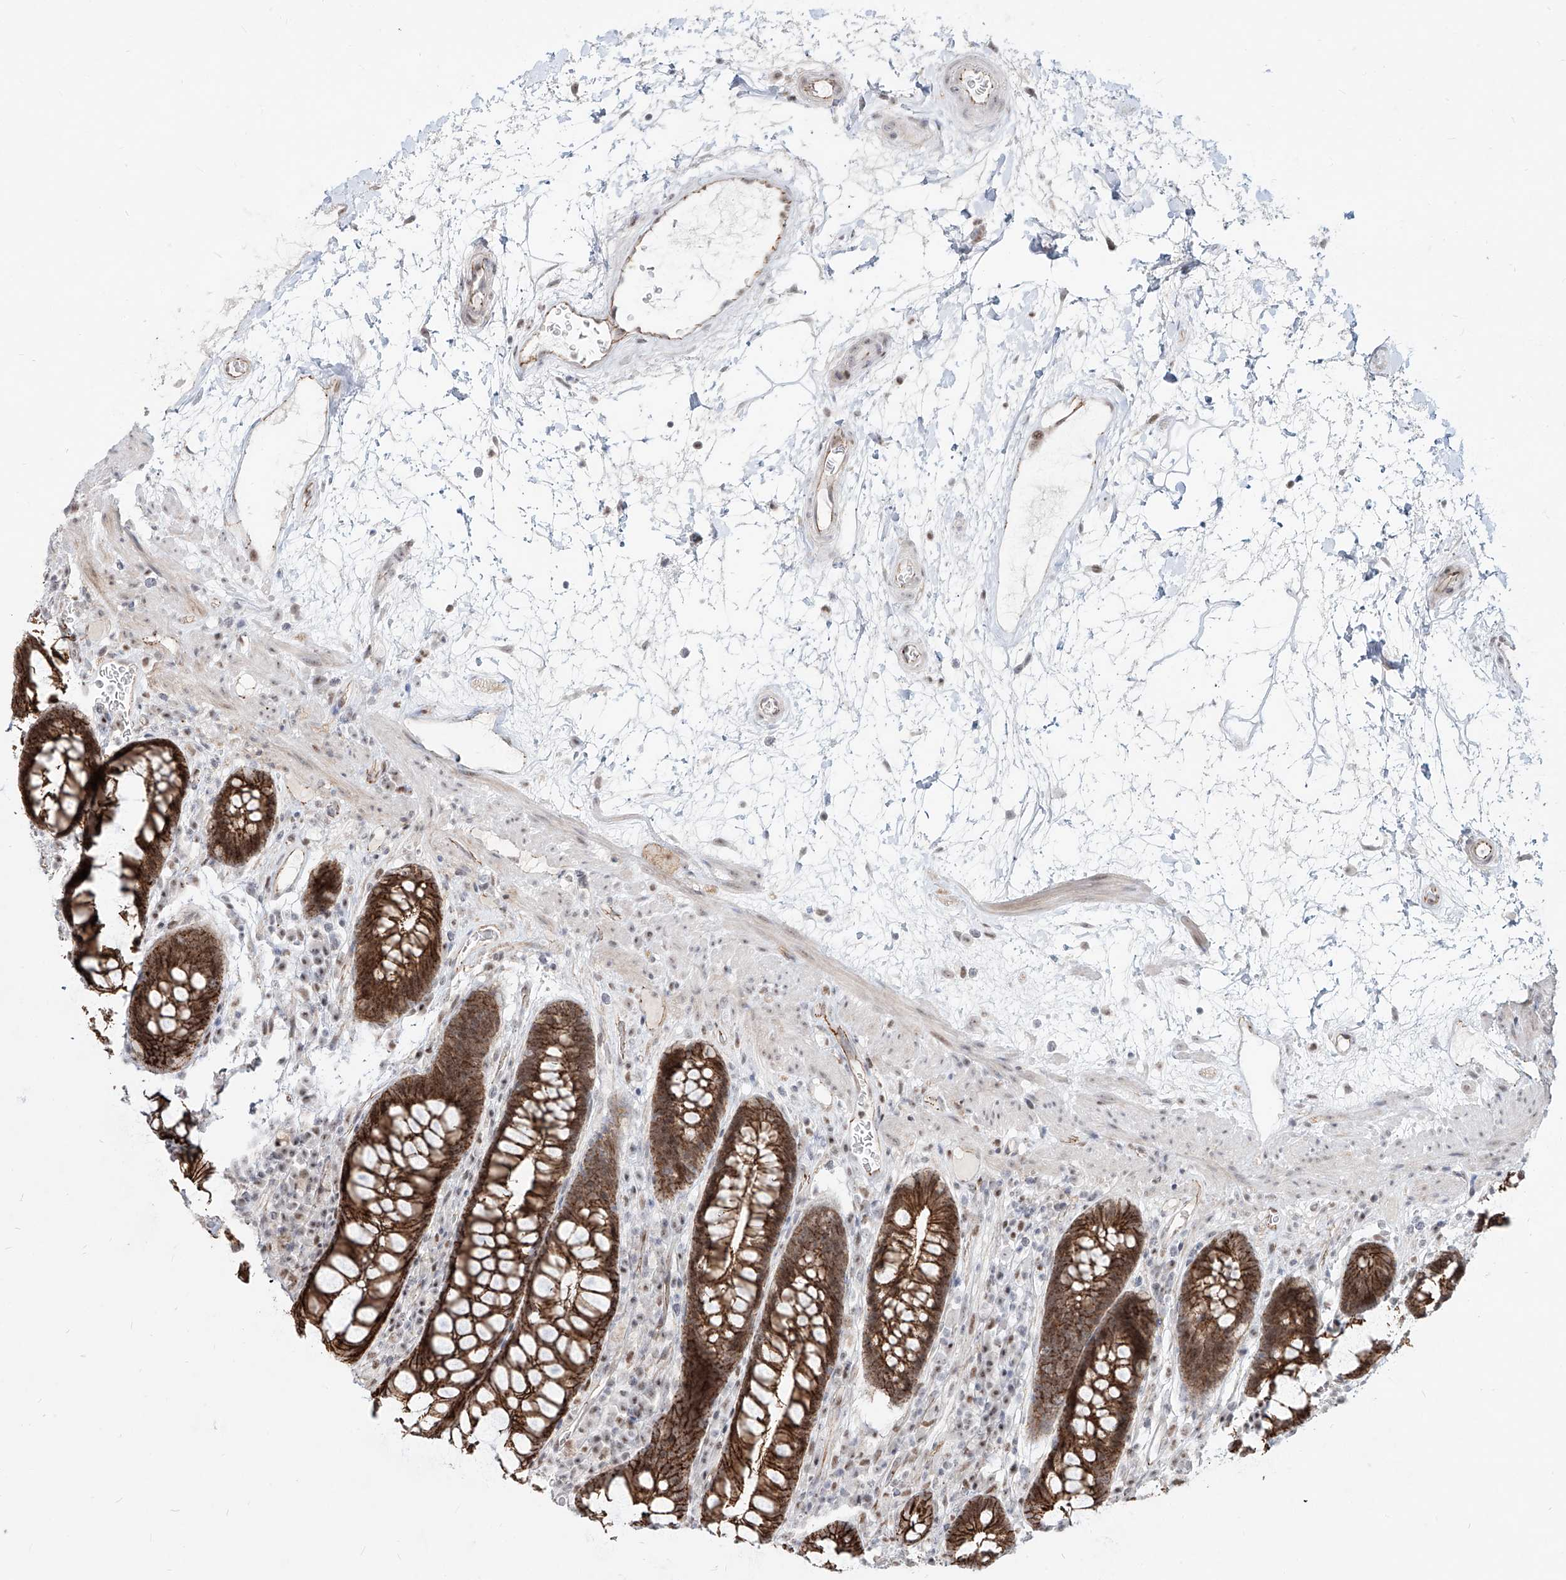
{"staining": {"intensity": "strong", "quantity": ">75%", "location": "cytoplasmic/membranous,nuclear"}, "tissue": "rectum", "cell_type": "Glandular cells", "image_type": "normal", "snomed": [{"axis": "morphology", "description": "Normal tissue, NOS"}, {"axis": "topography", "description": "Rectum"}], "caption": "Unremarkable rectum displays strong cytoplasmic/membranous,nuclear positivity in about >75% of glandular cells, visualized by immunohistochemistry.", "gene": "ZNF710", "patient": {"sex": "male", "age": 64}}